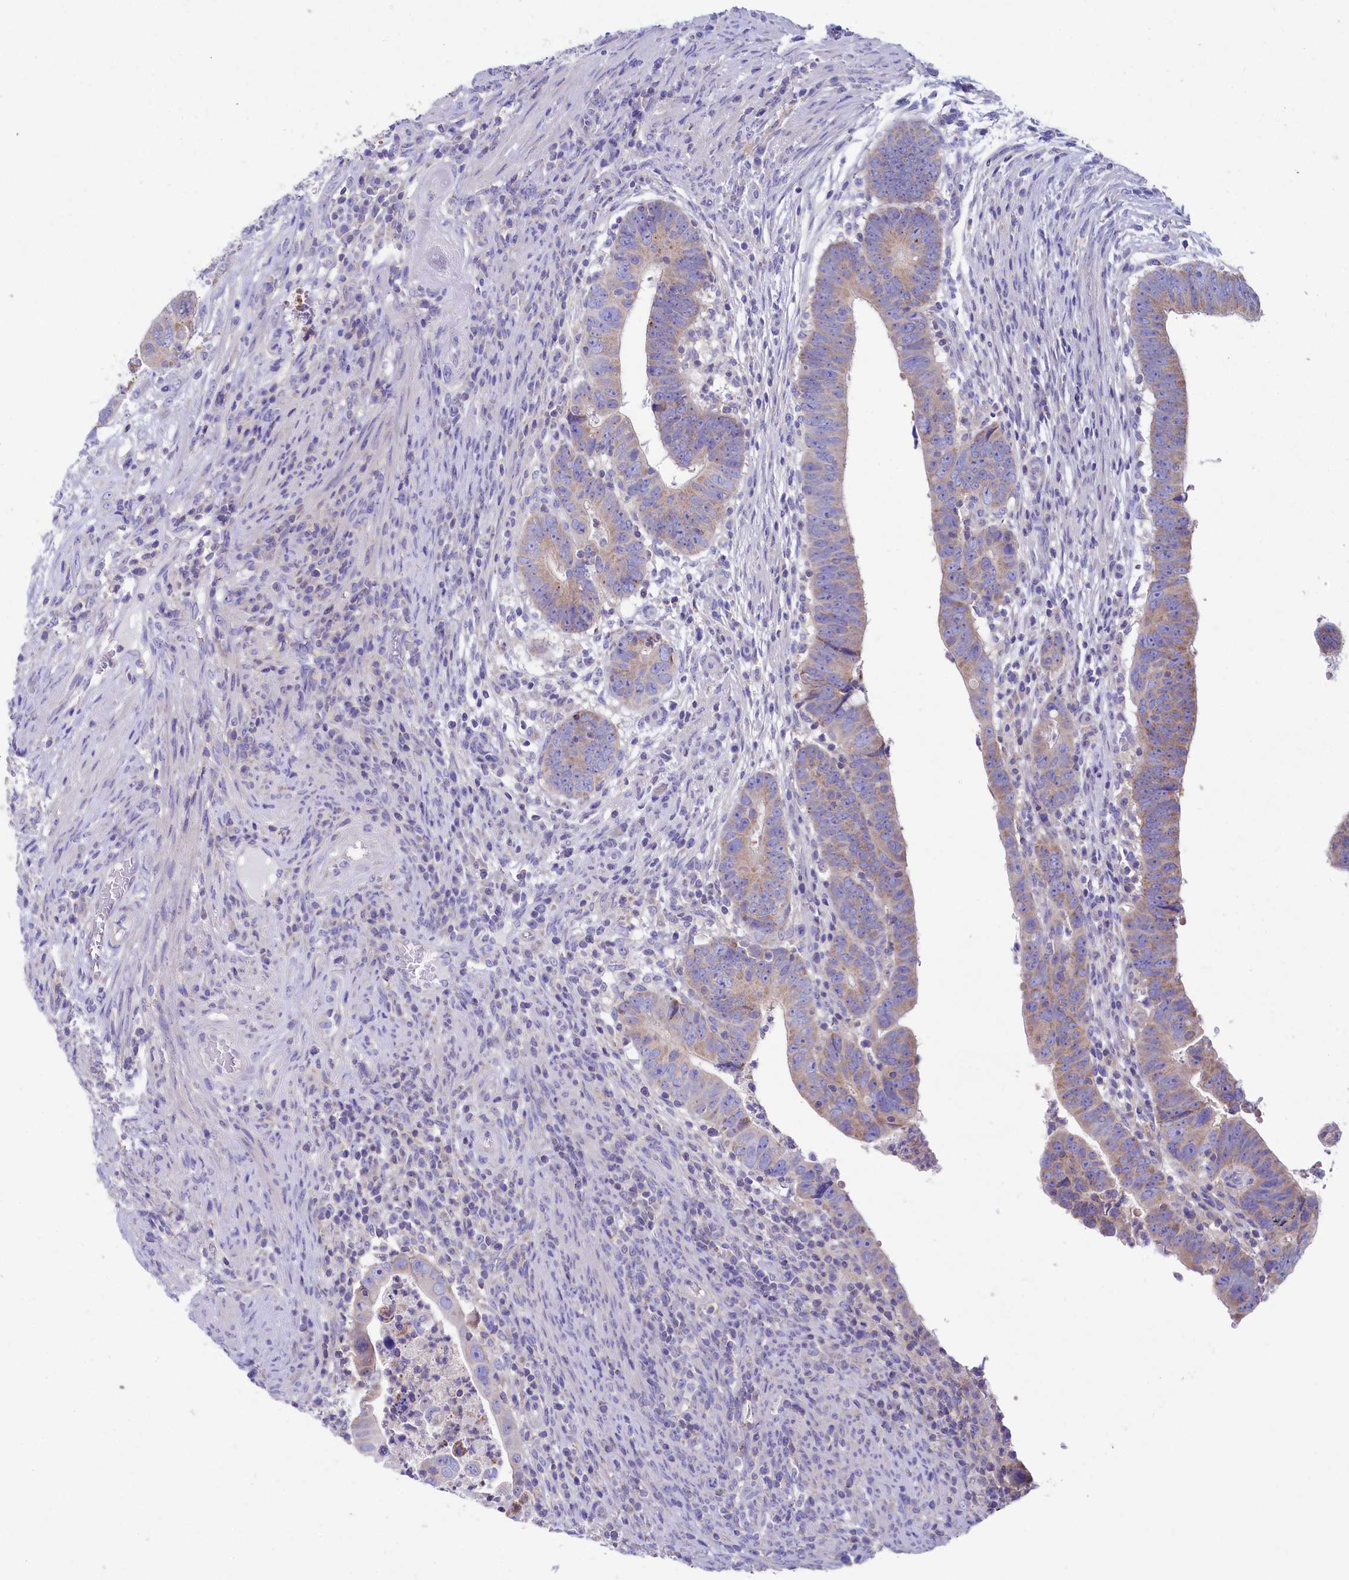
{"staining": {"intensity": "moderate", "quantity": "25%-75%", "location": "cytoplasmic/membranous"}, "tissue": "colorectal cancer", "cell_type": "Tumor cells", "image_type": "cancer", "snomed": [{"axis": "morphology", "description": "Normal tissue, NOS"}, {"axis": "morphology", "description": "Adenocarcinoma, NOS"}, {"axis": "topography", "description": "Rectum"}], "caption": "Tumor cells demonstrate medium levels of moderate cytoplasmic/membranous expression in about 25%-75% of cells in human colorectal cancer (adenocarcinoma). The staining was performed using DAB to visualize the protein expression in brown, while the nuclei were stained in blue with hematoxylin (Magnification: 20x).", "gene": "VPS26B", "patient": {"sex": "female", "age": 65}}